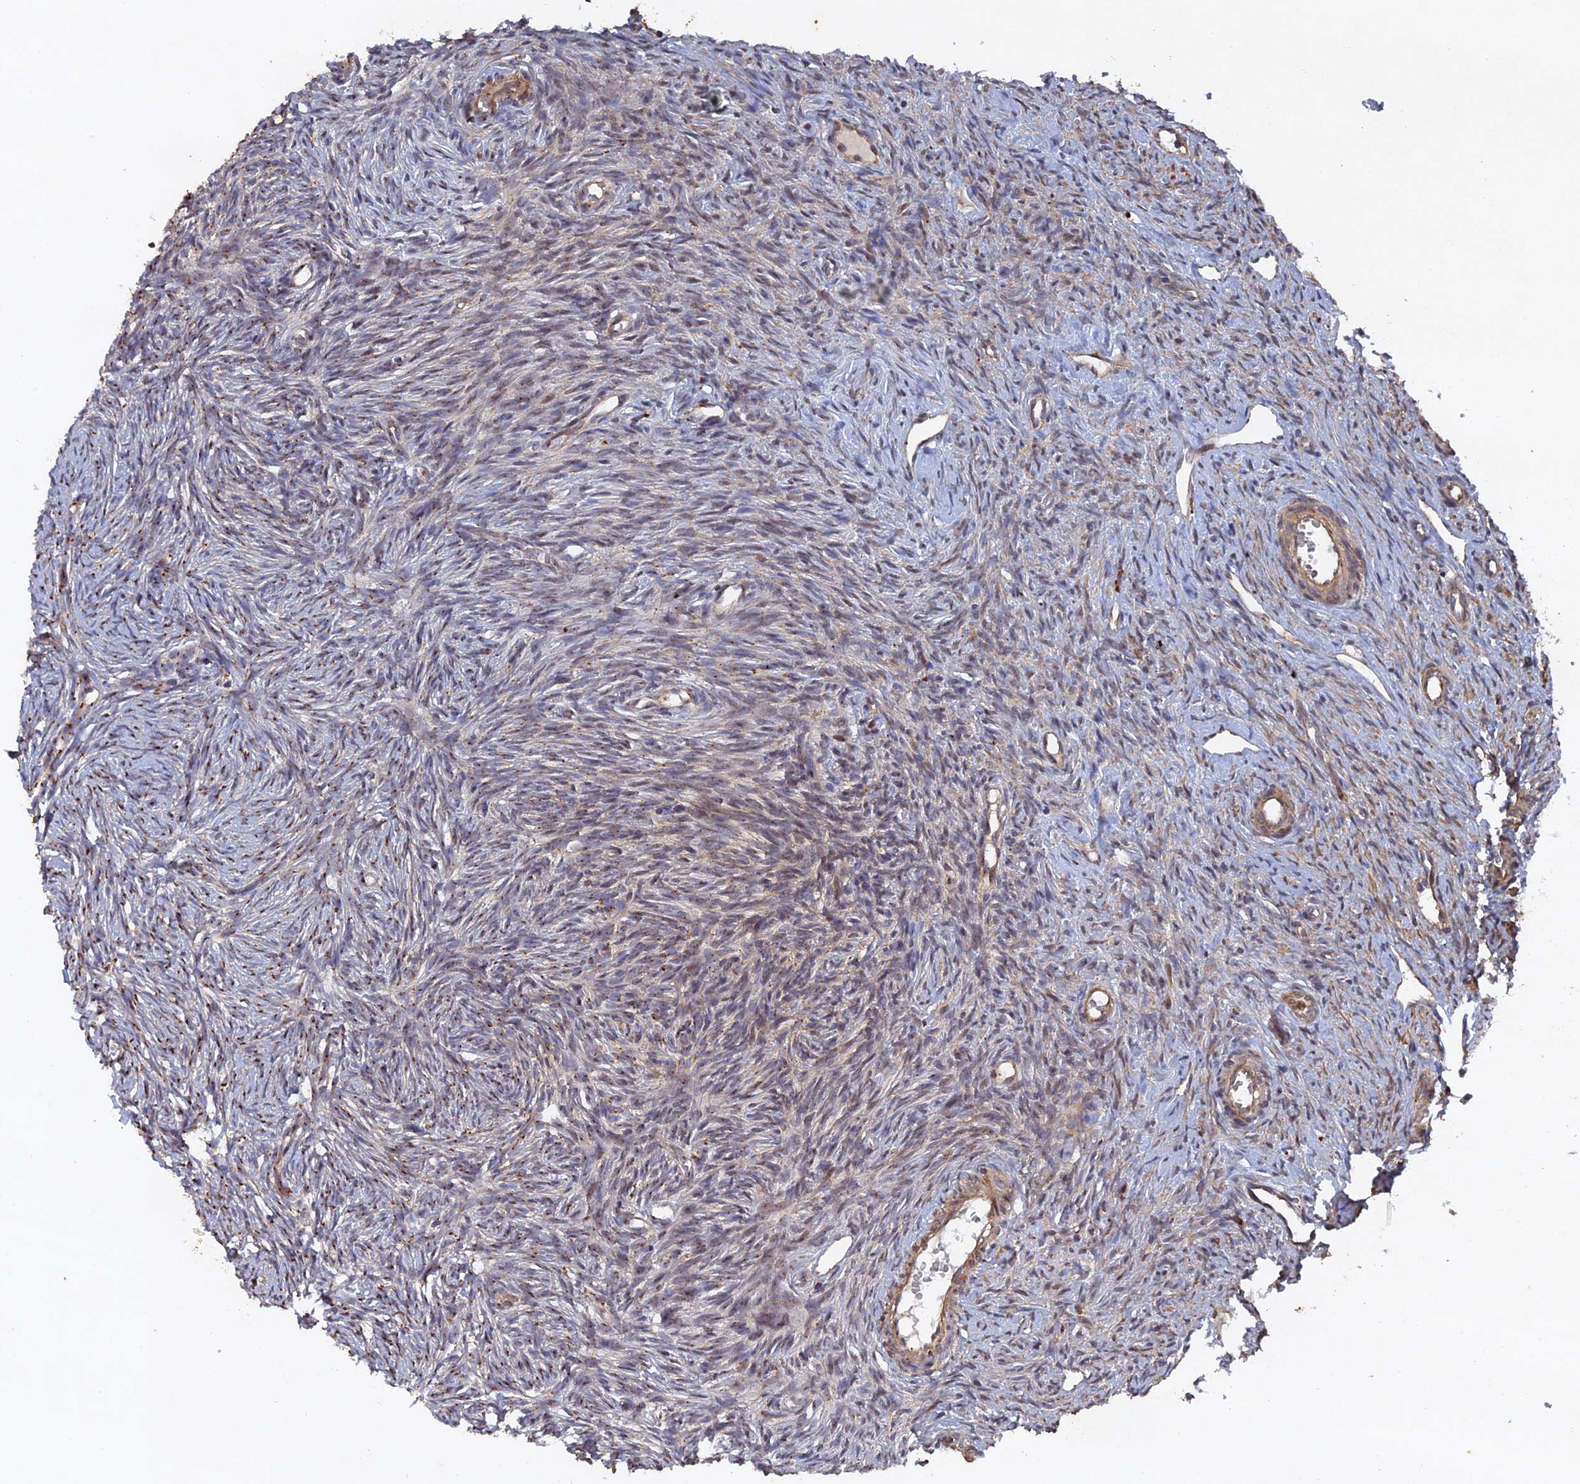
{"staining": {"intensity": "weak", "quantity": ">75%", "location": "cytoplasmic/membranous"}, "tissue": "ovary", "cell_type": "Follicle cells", "image_type": "normal", "snomed": [{"axis": "morphology", "description": "Normal tissue, NOS"}, {"axis": "topography", "description": "Ovary"}], "caption": "Brown immunohistochemical staining in benign human ovary demonstrates weak cytoplasmic/membranous positivity in approximately >75% of follicle cells.", "gene": "VPS37C", "patient": {"sex": "female", "age": 51}}